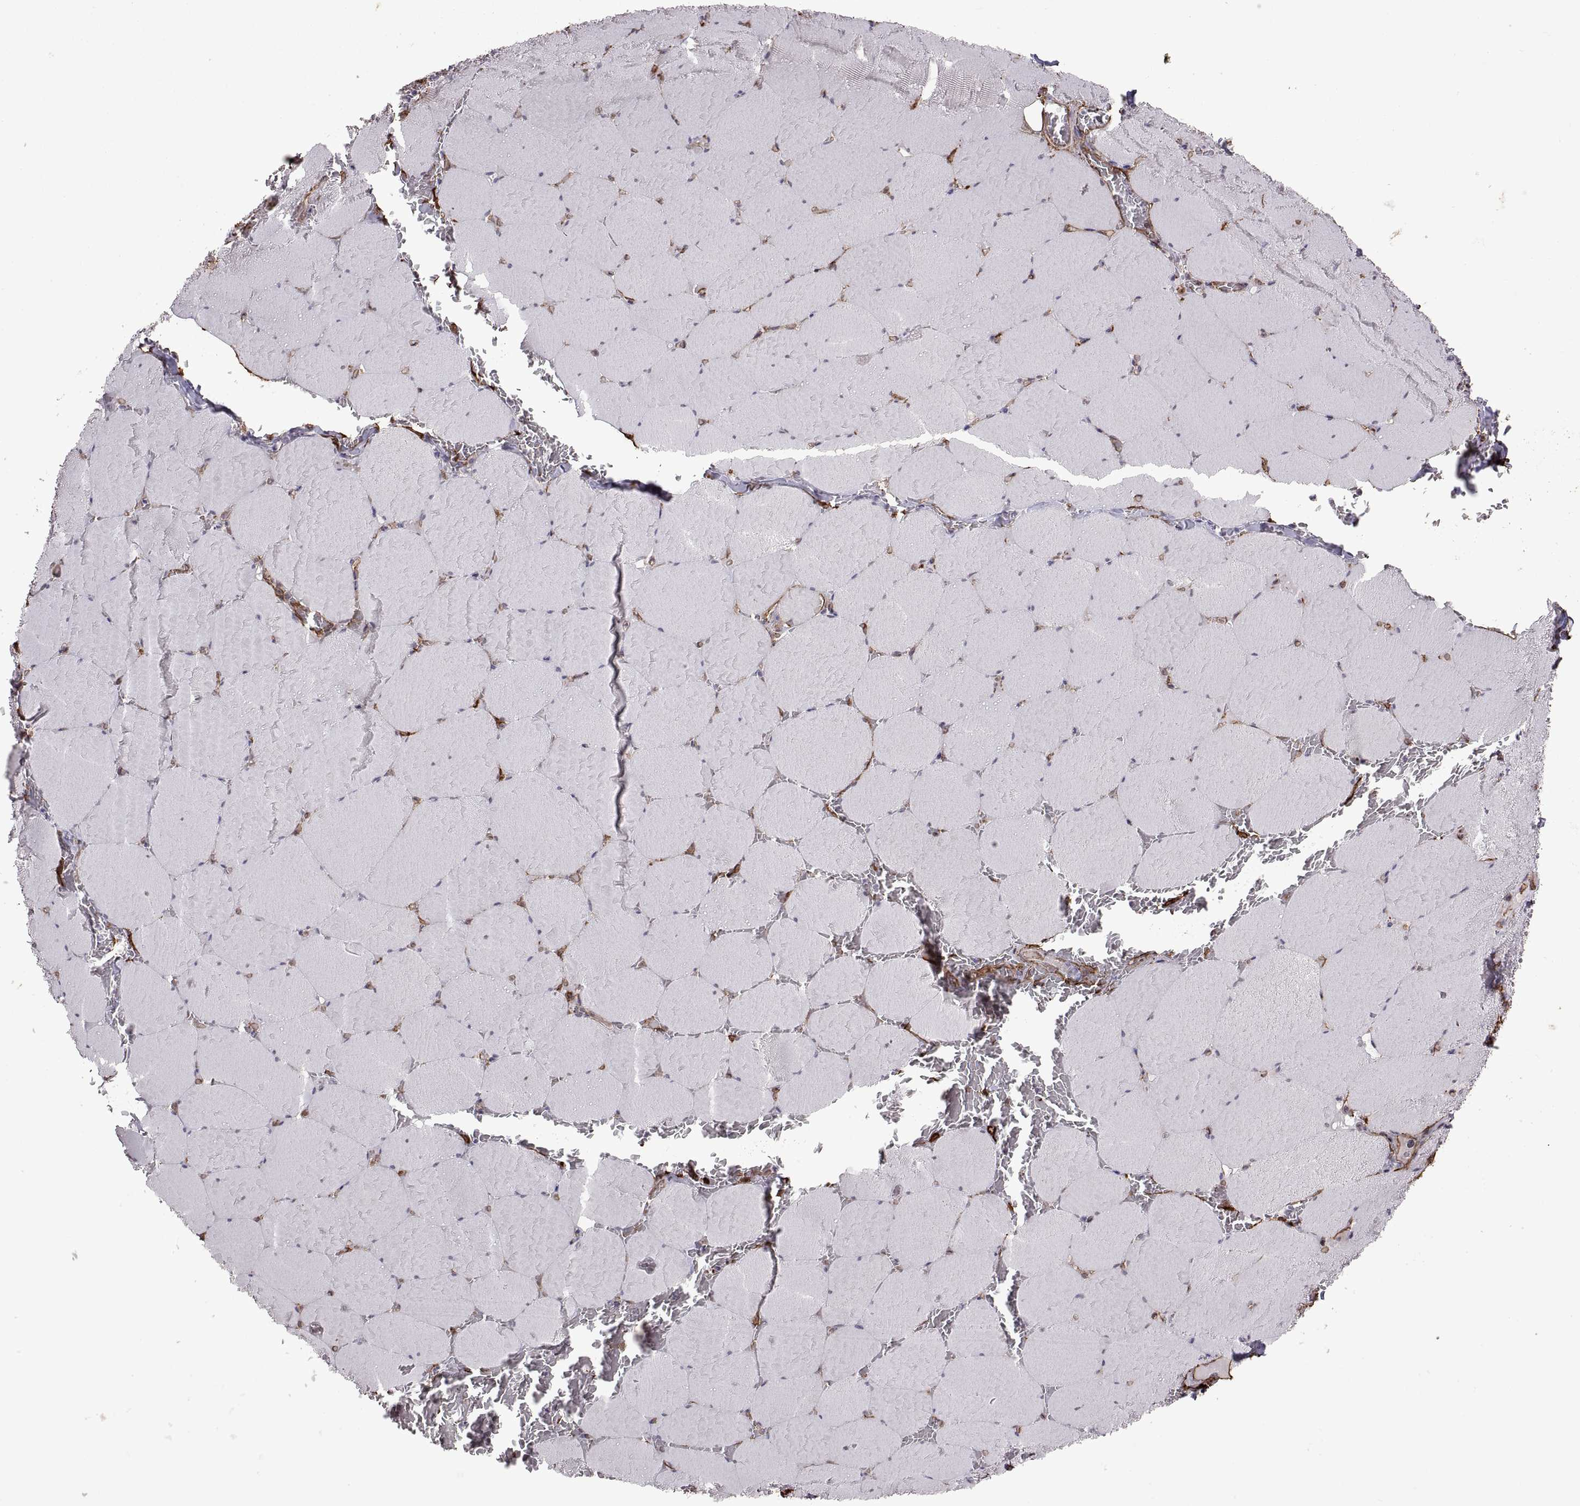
{"staining": {"intensity": "negative", "quantity": "none", "location": "none"}, "tissue": "skeletal muscle", "cell_type": "Myocytes", "image_type": "normal", "snomed": [{"axis": "morphology", "description": "Normal tissue, NOS"}, {"axis": "morphology", "description": "Malignant melanoma, Metastatic site"}, {"axis": "topography", "description": "Skeletal muscle"}], "caption": "Immunohistochemistry of benign skeletal muscle shows no staining in myocytes. Nuclei are stained in blue.", "gene": "S100A10", "patient": {"sex": "male", "age": 50}}